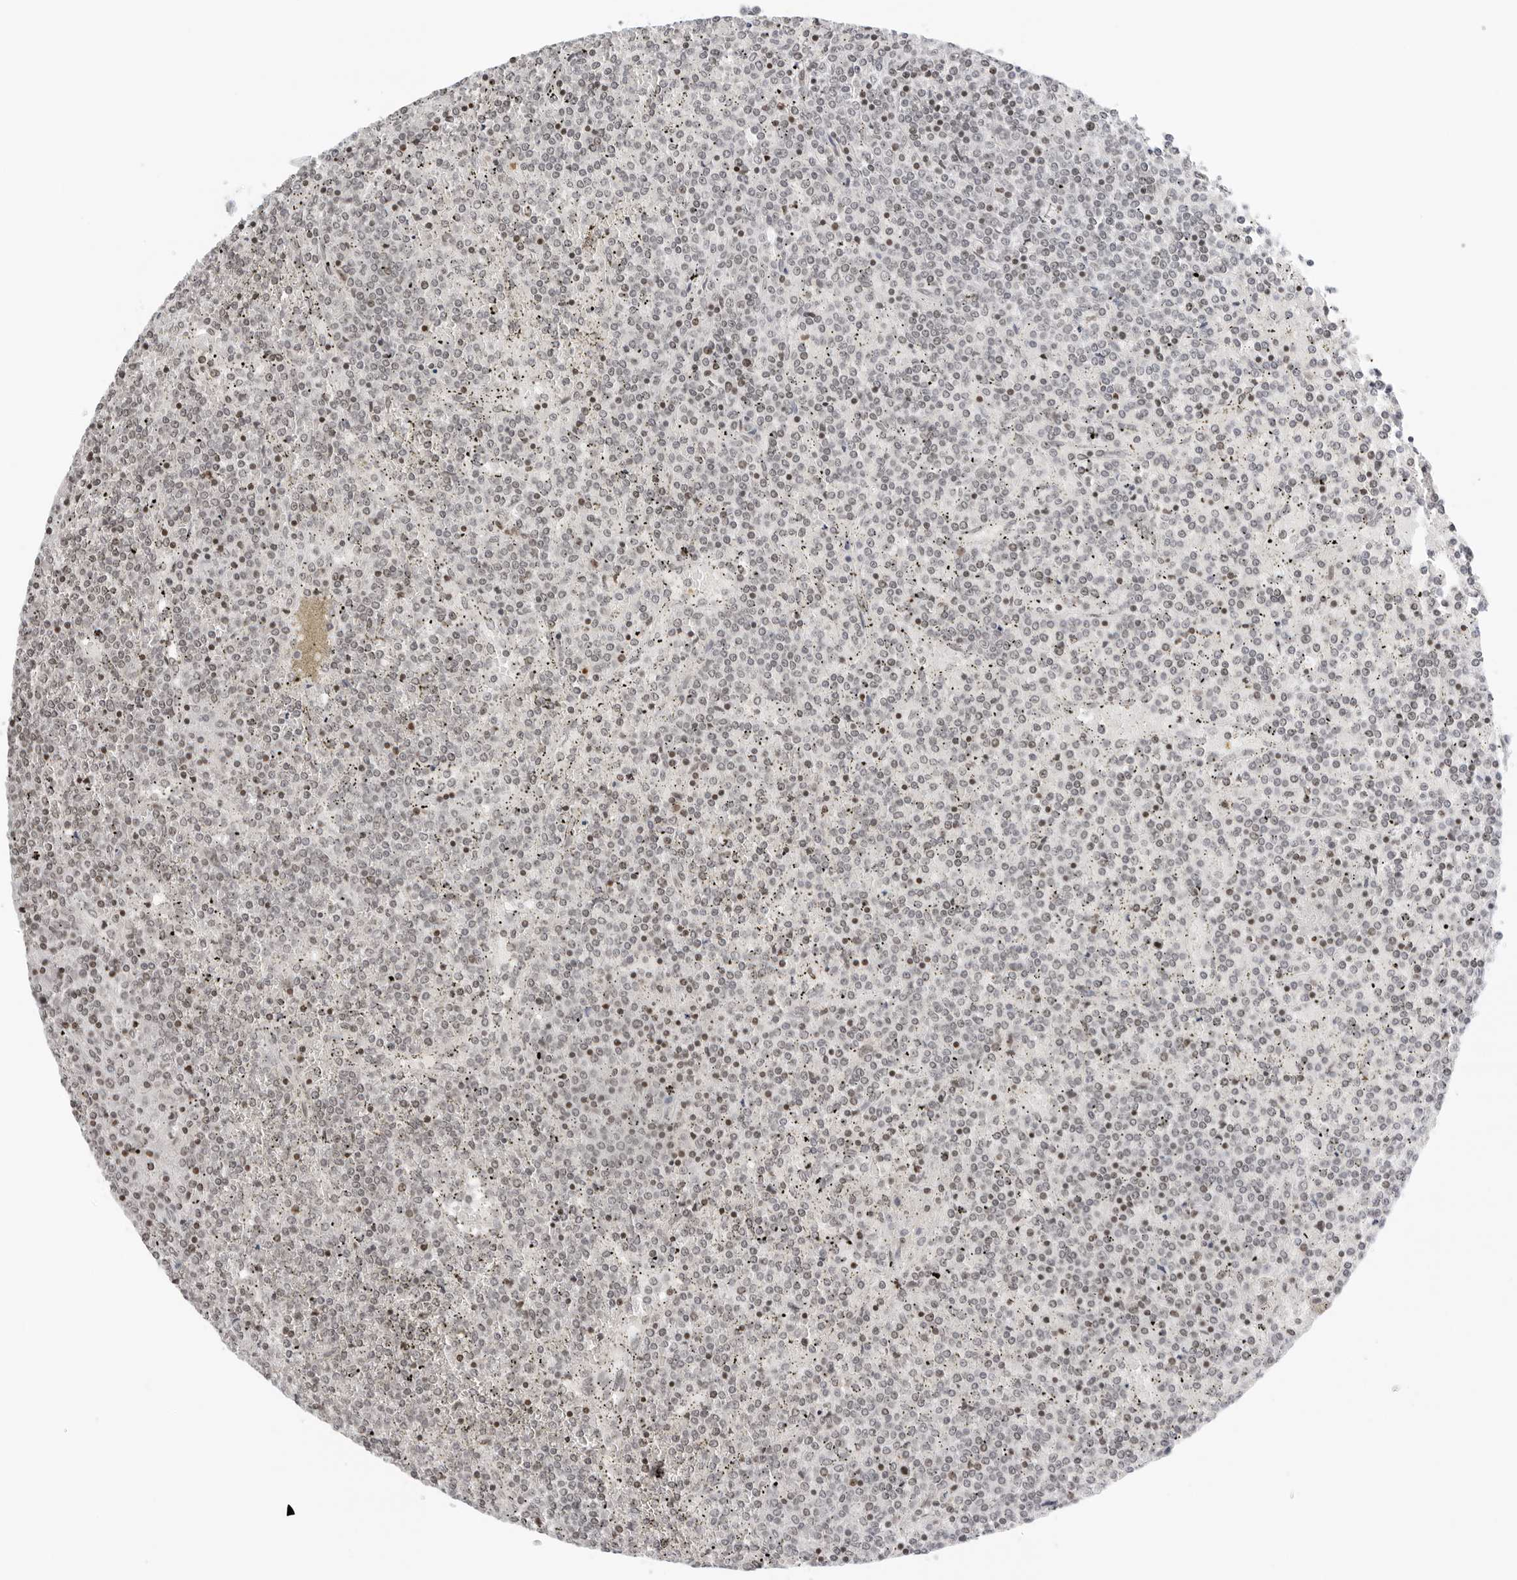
{"staining": {"intensity": "weak", "quantity": "25%-75%", "location": "nuclear"}, "tissue": "lymphoma", "cell_type": "Tumor cells", "image_type": "cancer", "snomed": [{"axis": "morphology", "description": "Malignant lymphoma, non-Hodgkin's type, Low grade"}, {"axis": "topography", "description": "Spleen"}], "caption": "Tumor cells show weak nuclear expression in approximately 25%-75% of cells in low-grade malignant lymphoma, non-Hodgkin's type. The staining is performed using DAB brown chromogen to label protein expression. The nuclei are counter-stained blue using hematoxylin.", "gene": "MSH6", "patient": {"sex": "female", "age": 19}}